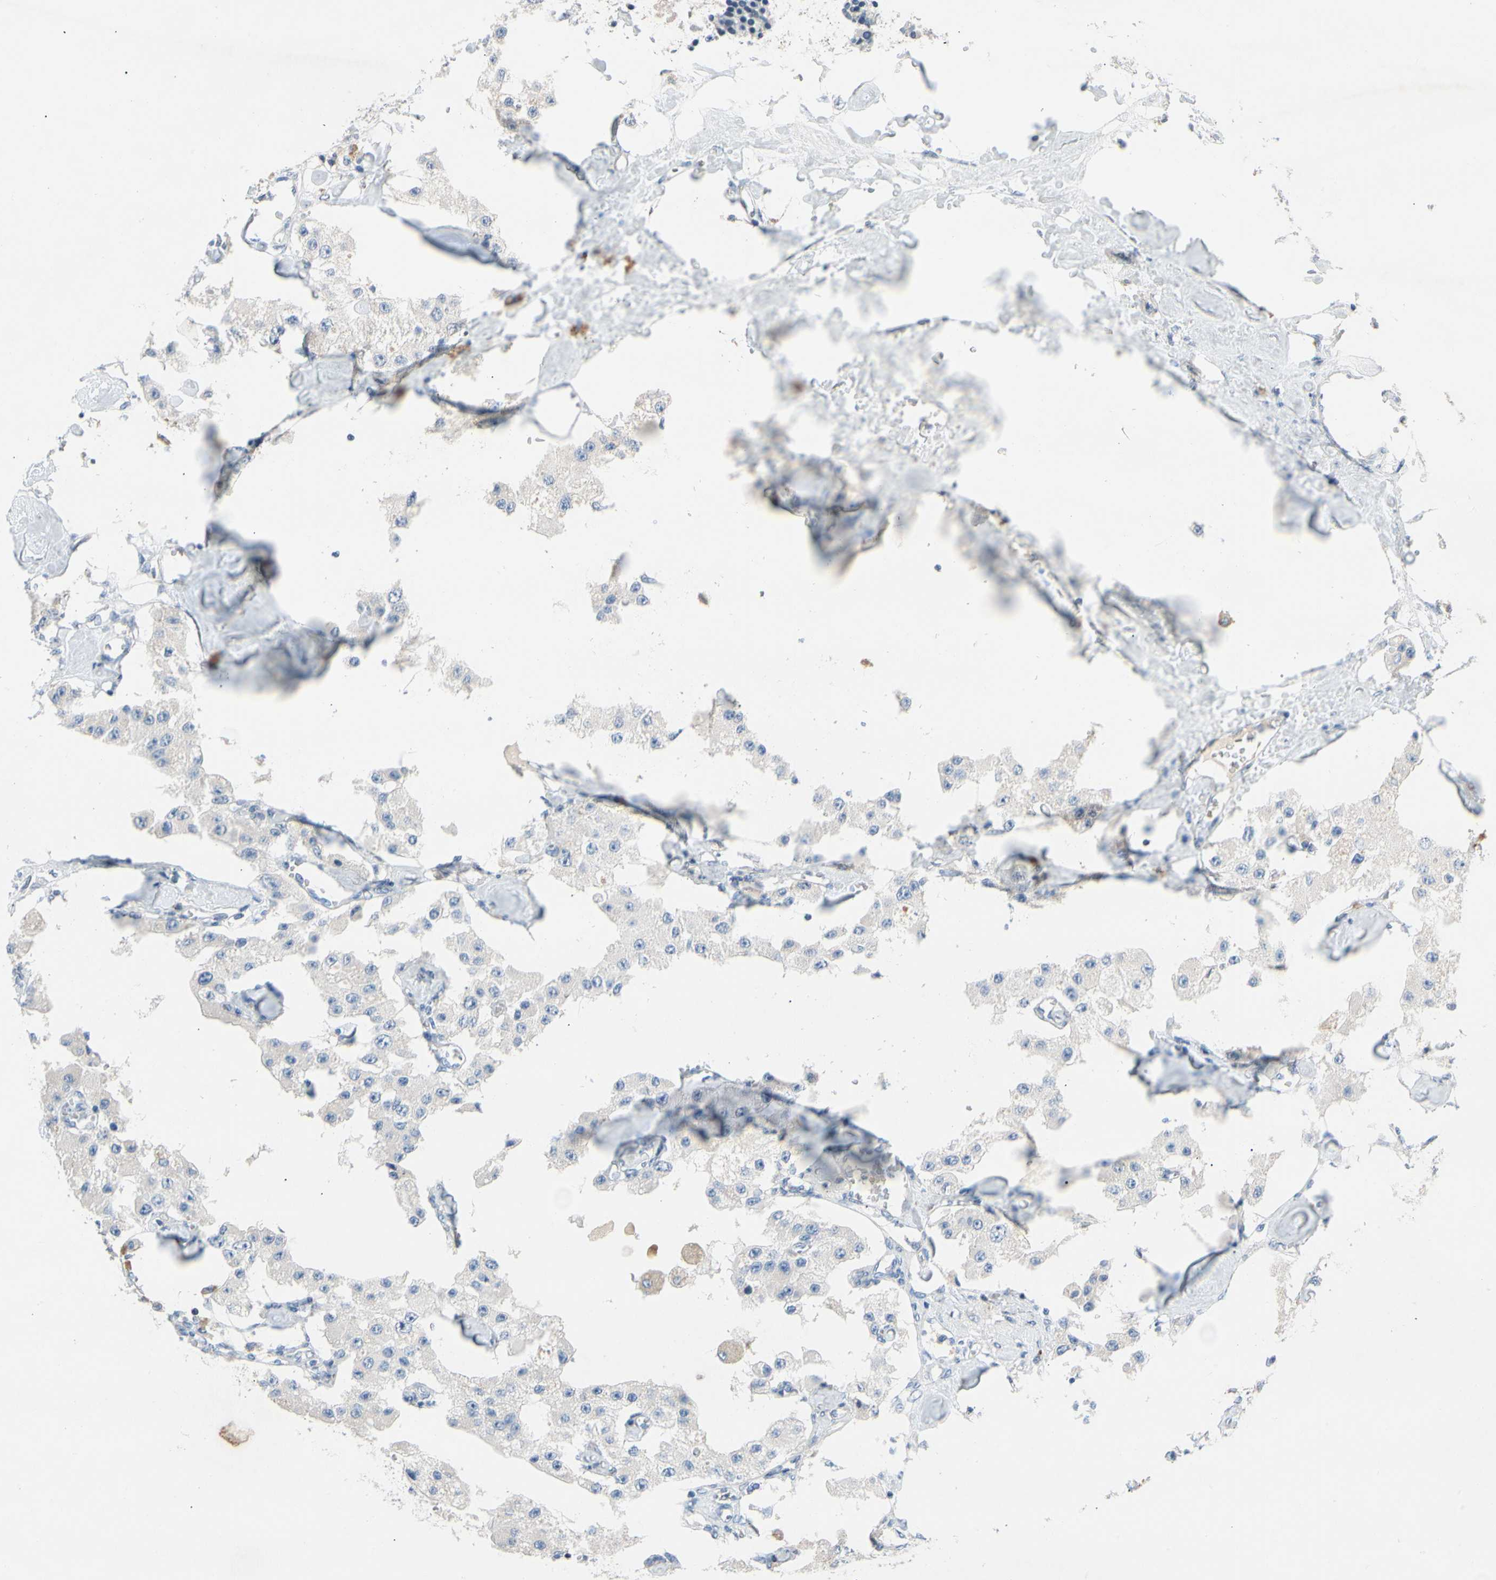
{"staining": {"intensity": "negative", "quantity": "none", "location": "none"}, "tissue": "carcinoid", "cell_type": "Tumor cells", "image_type": "cancer", "snomed": [{"axis": "morphology", "description": "Carcinoid, malignant, NOS"}, {"axis": "topography", "description": "Pancreas"}], "caption": "DAB (3,3'-diaminobenzidine) immunohistochemical staining of human carcinoid displays no significant expression in tumor cells. (DAB (3,3'-diaminobenzidine) immunohistochemistry with hematoxylin counter stain).", "gene": "CCM2L", "patient": {"sex": "male", "age": 41}}